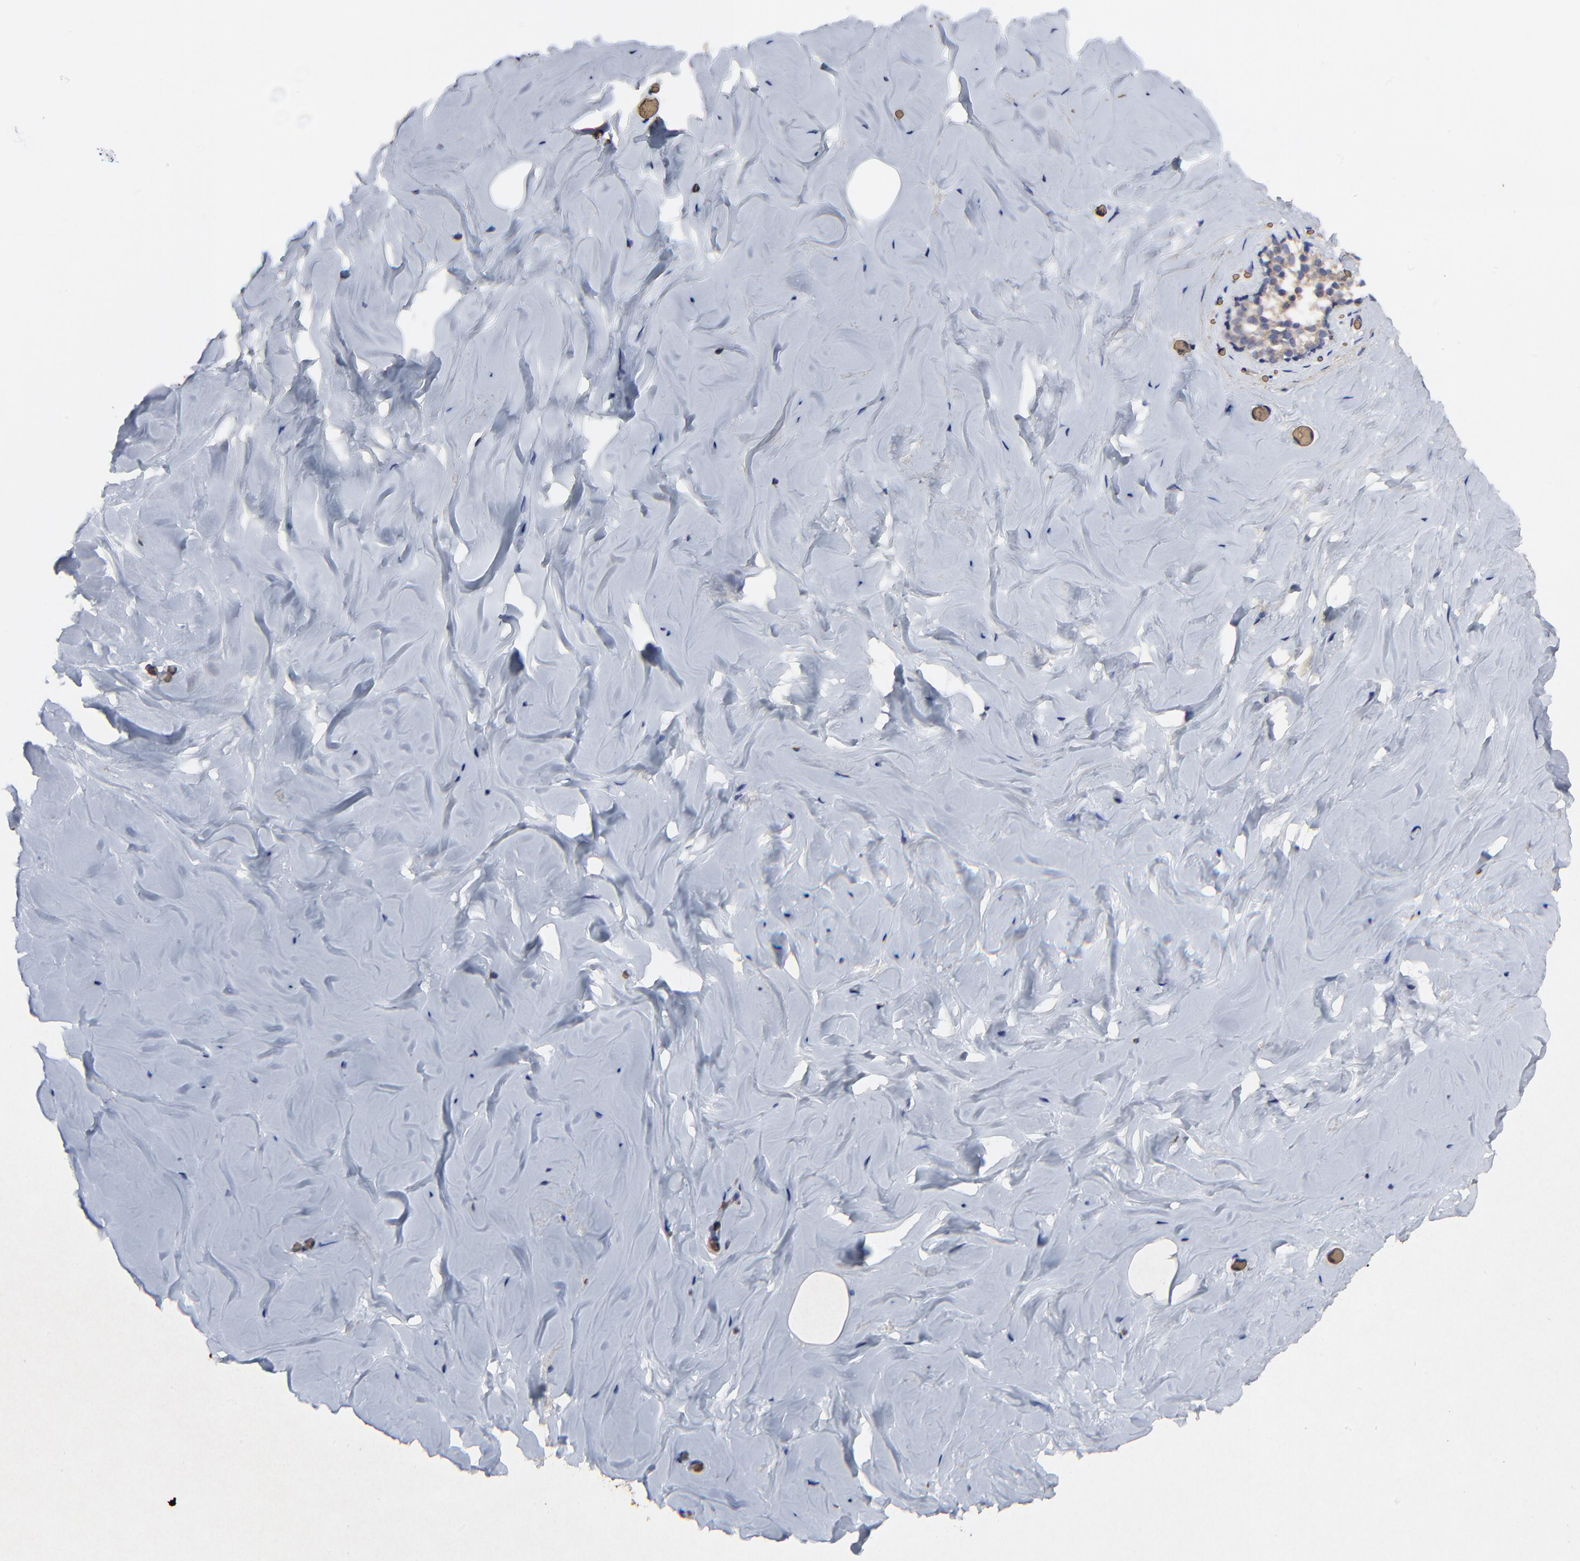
{"staining": {"intensity": "negative", "quantity": "none", "location": "none"}, "tissue": "breast", "cell_type": "Adipocytes", "image_type": "normal", "snomed": [{"axis": "morphology", "description": "Normal tissue, NOS"}, {"axis": "topography", "description": "Breast"}], "caption": "Adipocytes are negative for brown protein staining in unremarkable breast. (DAB (3,3'-diaminobenzidine) immunohistochemistry (IHC) visualized using brightfield microscopy, high magnification).", "gene": "PAG1", "patient": {"sex": "female", "age": 75}}